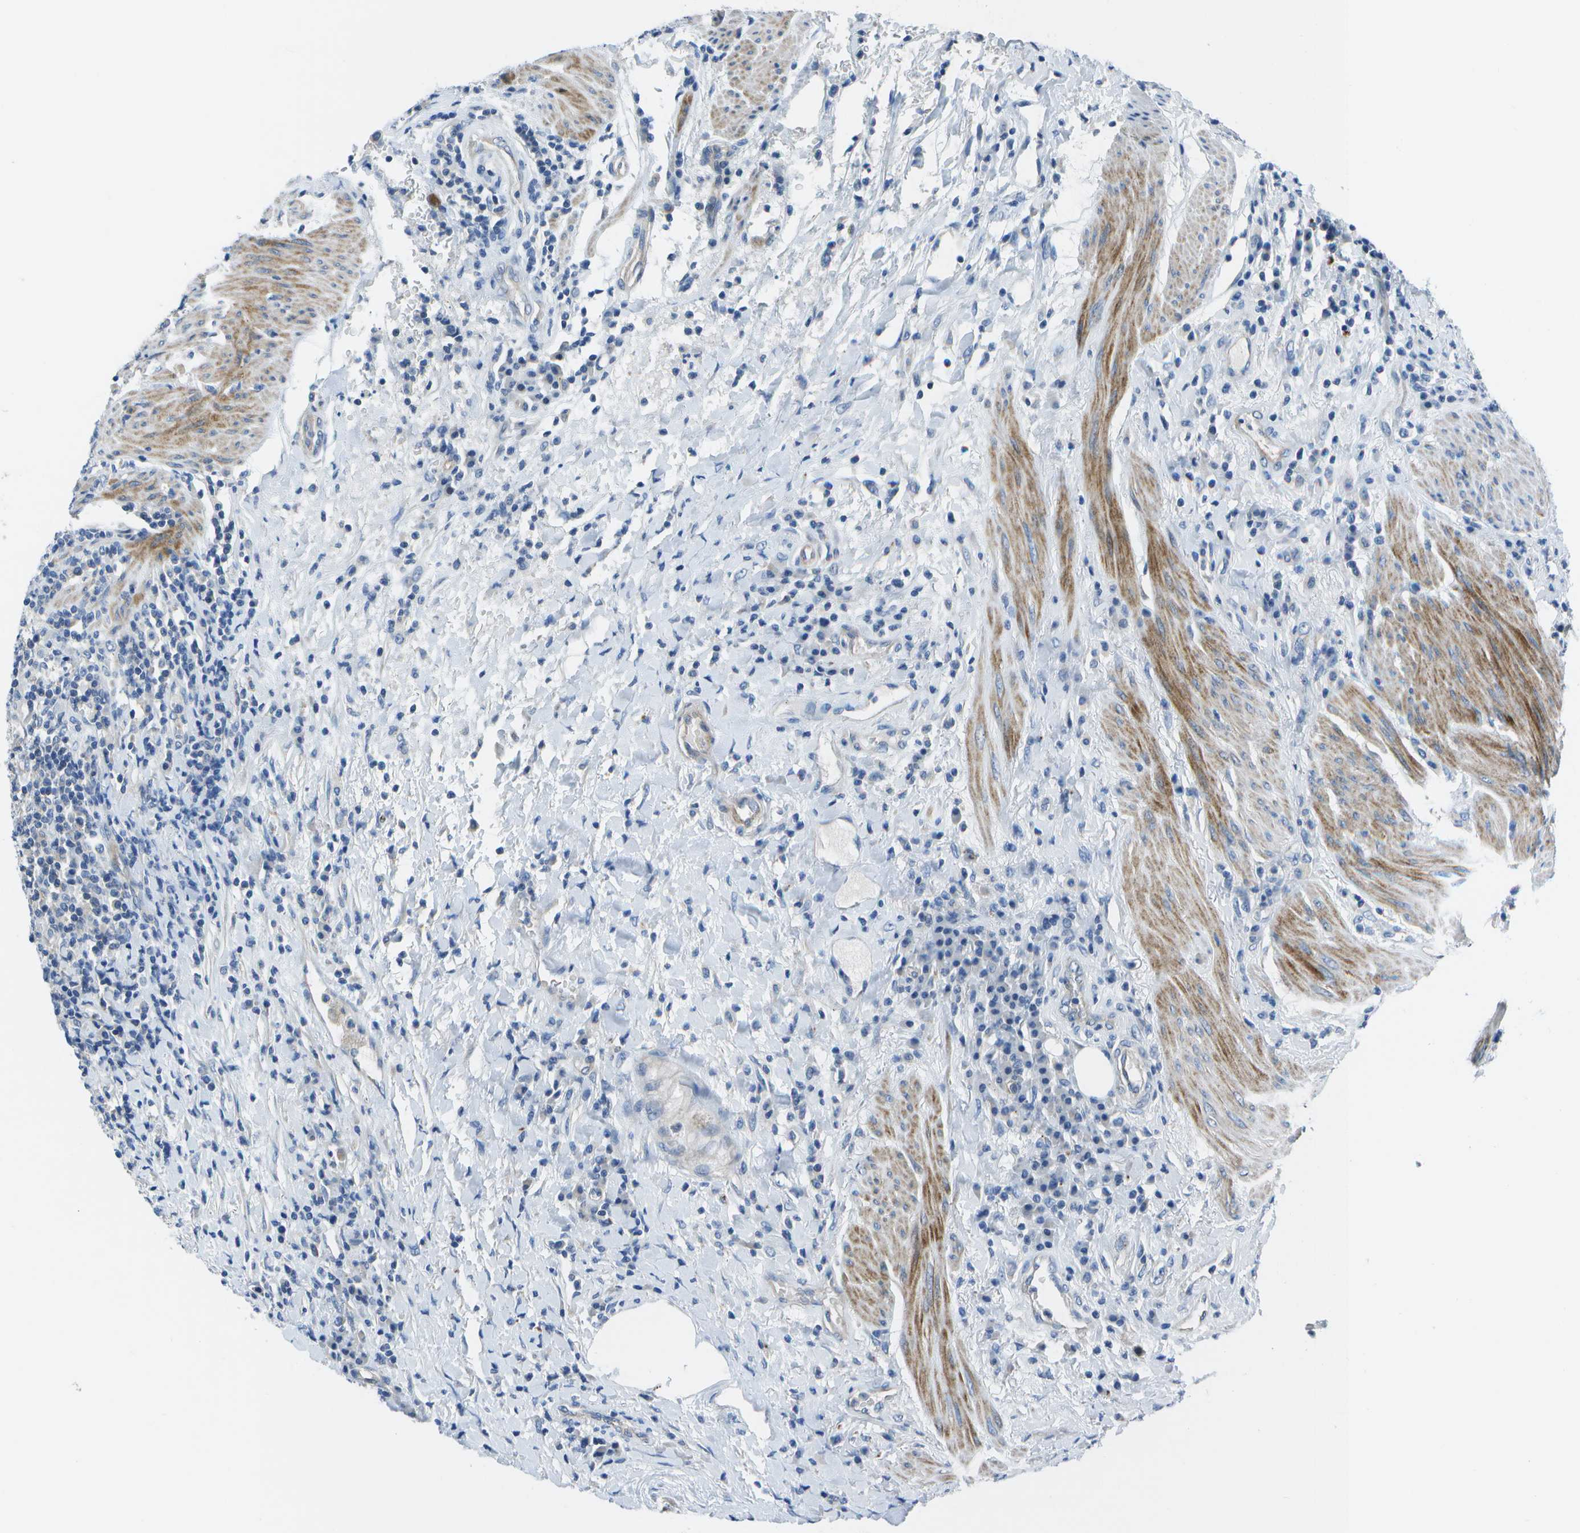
{"staining": {"intensity": "negative", "quantity": "none", "location": "none"}, "tissue": "urothelial cancer", "cell_type": "Tumor cells", "image_type": "cancer", "snomed": [{"axis": "morphology", "description": "Urothelial carcinoma, High grade"}, {"axis": "topography", "description": "Urinary bladder"}], "caption": "Immunohistochemistry micrograph of neoplastic tissue: human urothelial cancer stained with DAB demonstrates no significant protein staining in tumor cells. (DAB (3,3'-diaminobenzidine) IHC visualized using brightfield microscopy, high magnification).", "gene": "DCT", "patient": {"sex": "male", "age": 61}}